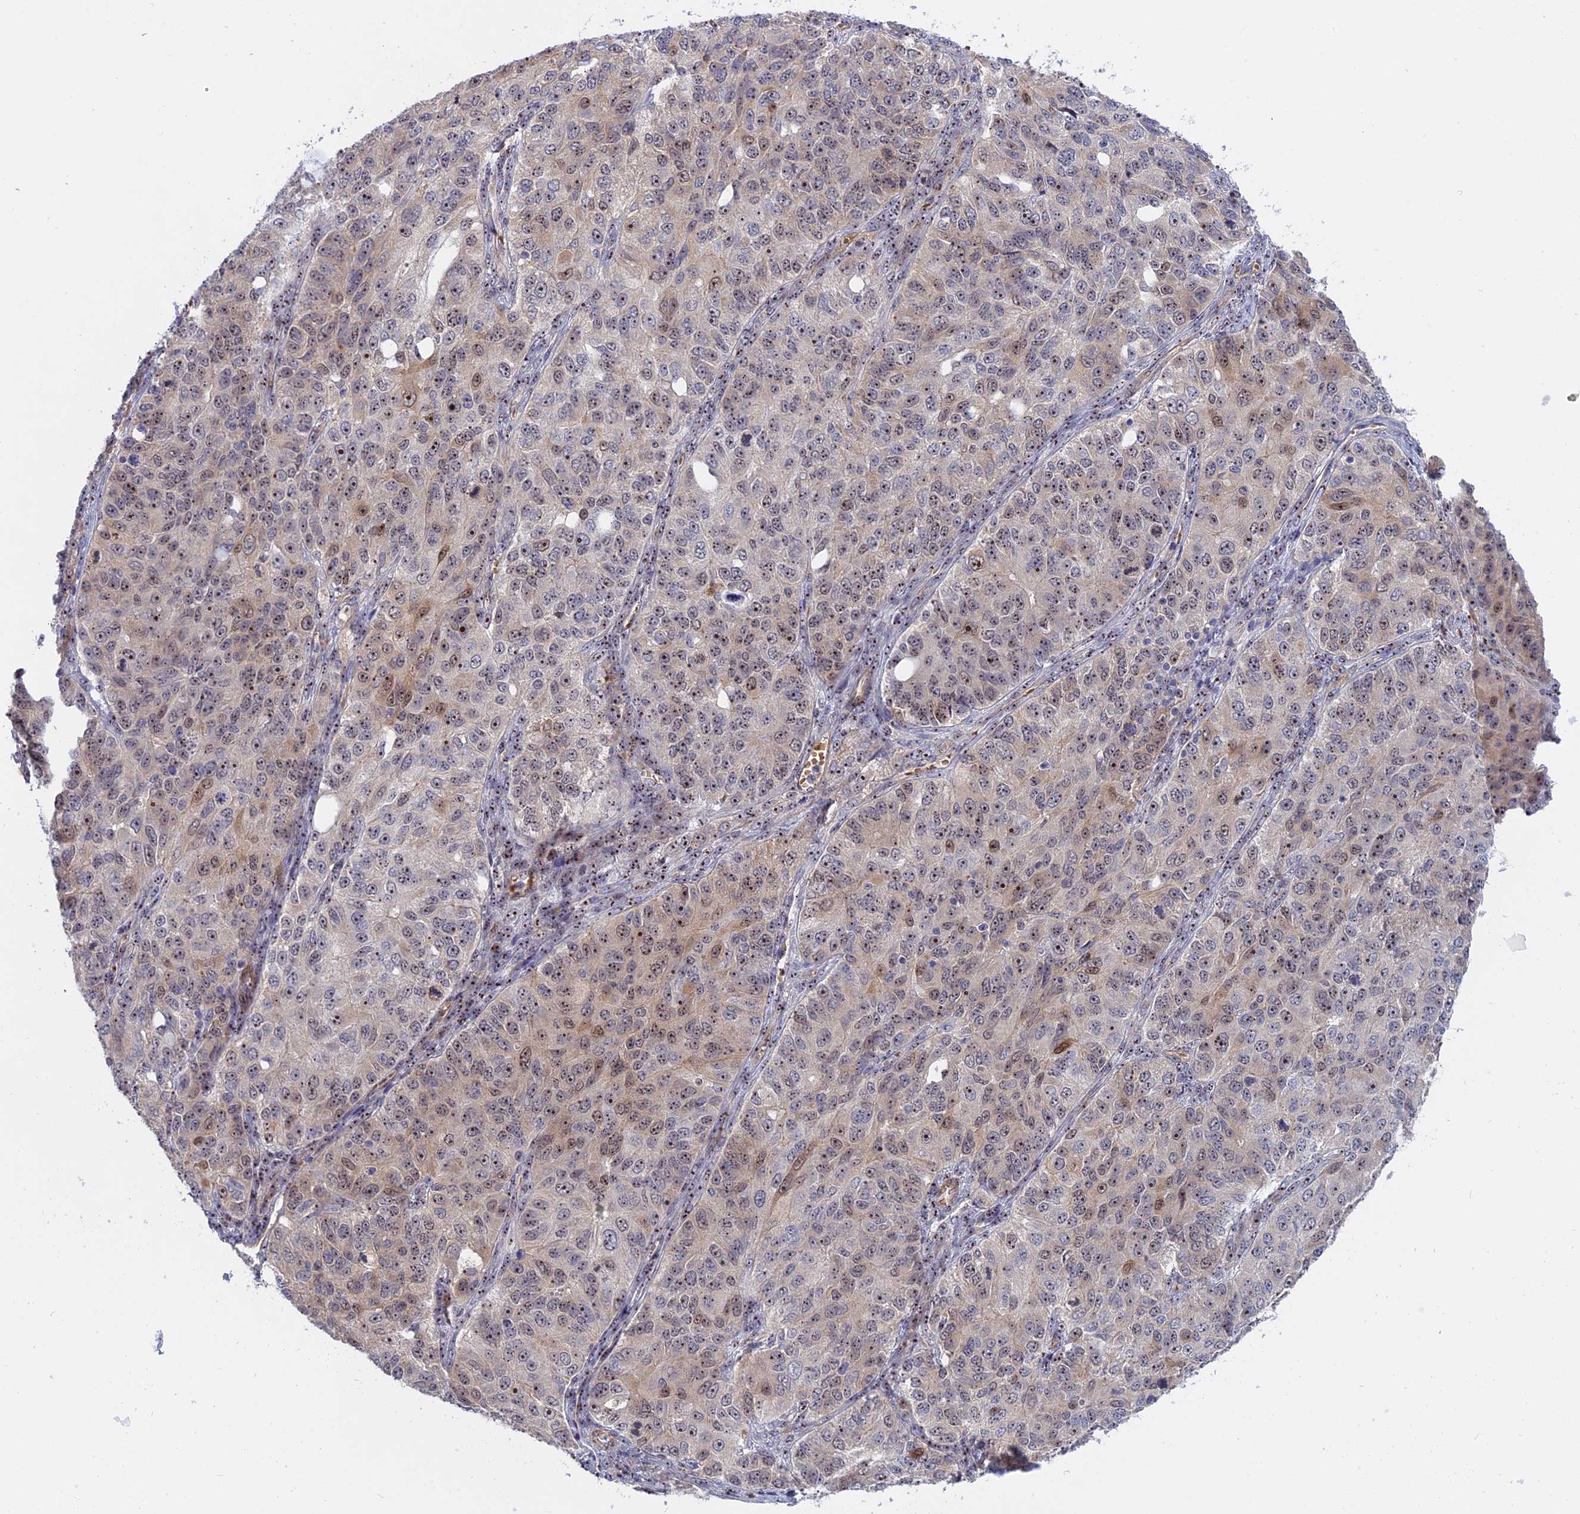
{"staining": {"intensity": "moderate", "quantity": "25%-75%", "location": "nuclear"}, "tissue": "ovarian cancer", "cell_type": "Tumor cells", "image_type": "cancer", "snomed": [{"axis": "morphology", "description": "Carcinoma, endometroid"}, {"axis": "topography", "description": "Ovary"}], "caption": "About 25%-75% of tumor cells in human ovarian cancer display moderate nuclear protein staining as visualized by brown immunohistochemical staining.", "gene": "DBNDD1", "patient": {"sex": "female", "age": 51}}